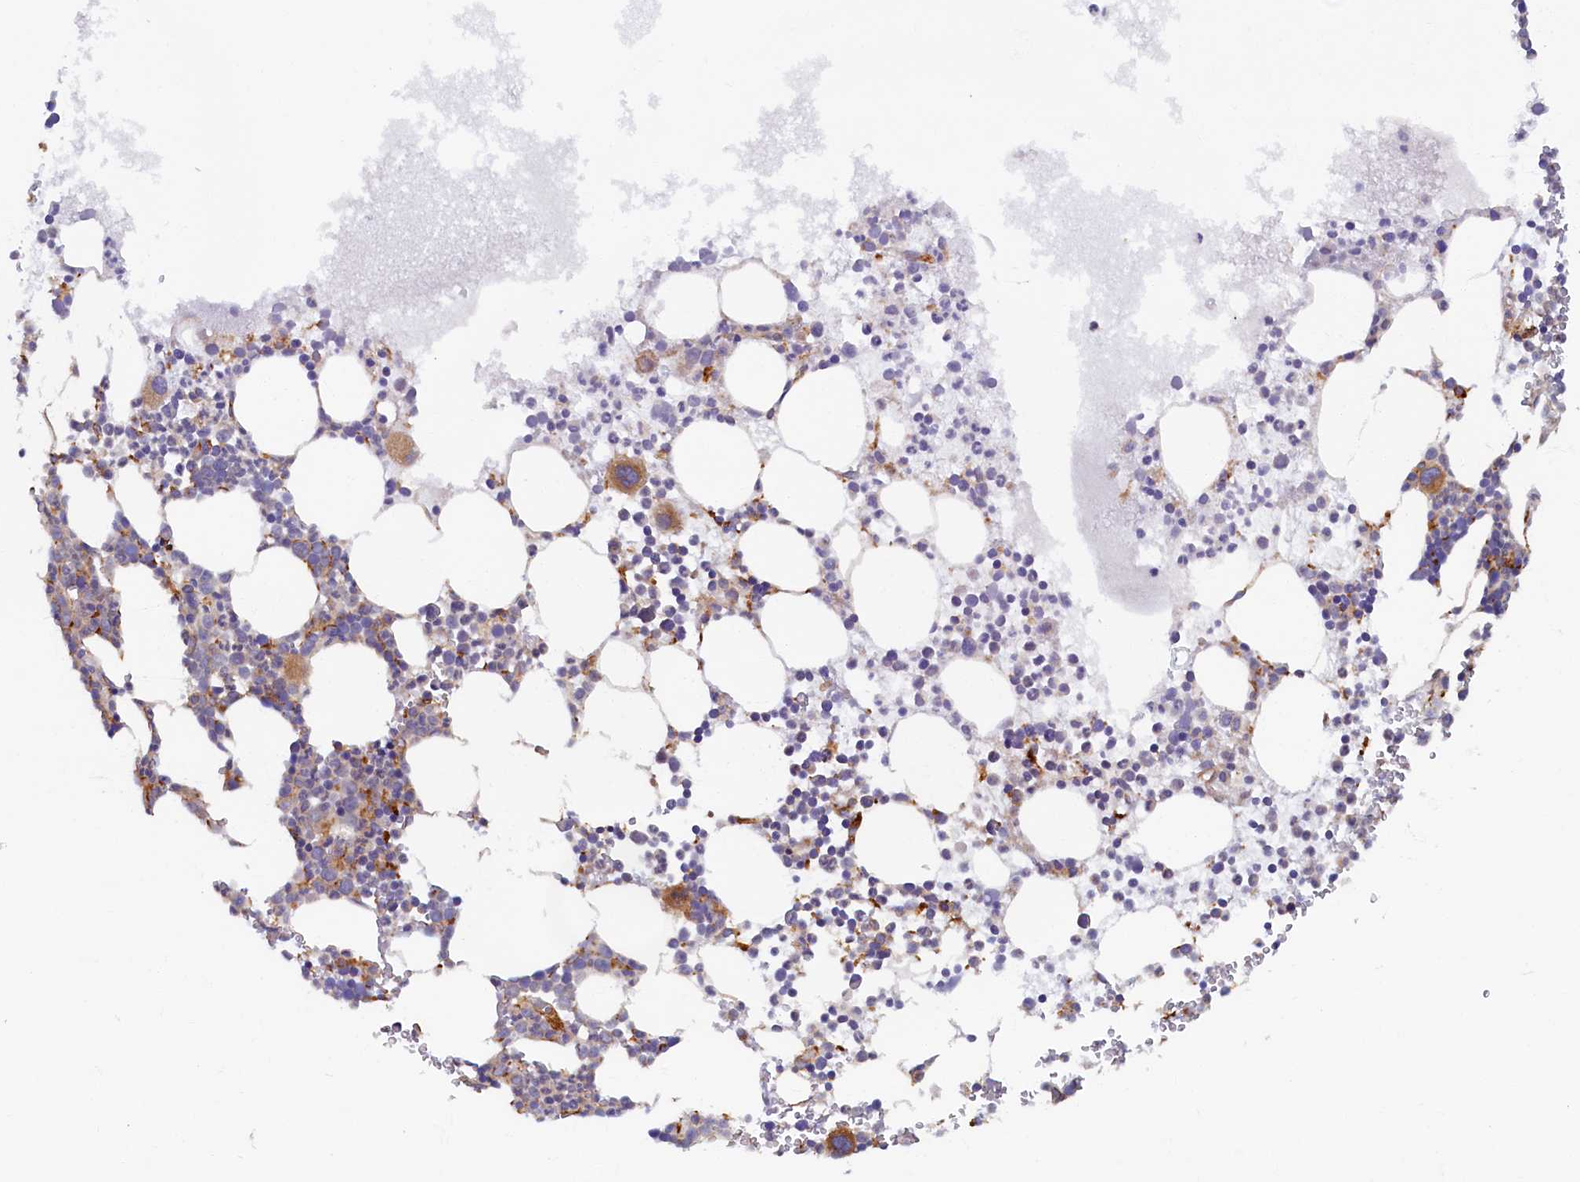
{"staining": {"intensity": "moderate", "quantity": "25%-75%", "location": "cytoplasmic/membranous"}, "tissue": "bone marrow", "cell_type": "Hematopoietic cells", "image_type": "normal", "snomed": [{"axis": "morphology", "description": "Normal tissue, NOS"}, {"axis": "topography", "description": "Bone marrow"}], "caption": "Moderate cytoplasmic/membranous positivity is appreciated in about 25%-75% of hematopoietic cells in normal bone marrow. The protein is shown in brown color, while the nuclei are stained blue.", "gene": "STX12", "patient": {"sex": "female", "age": 78}}